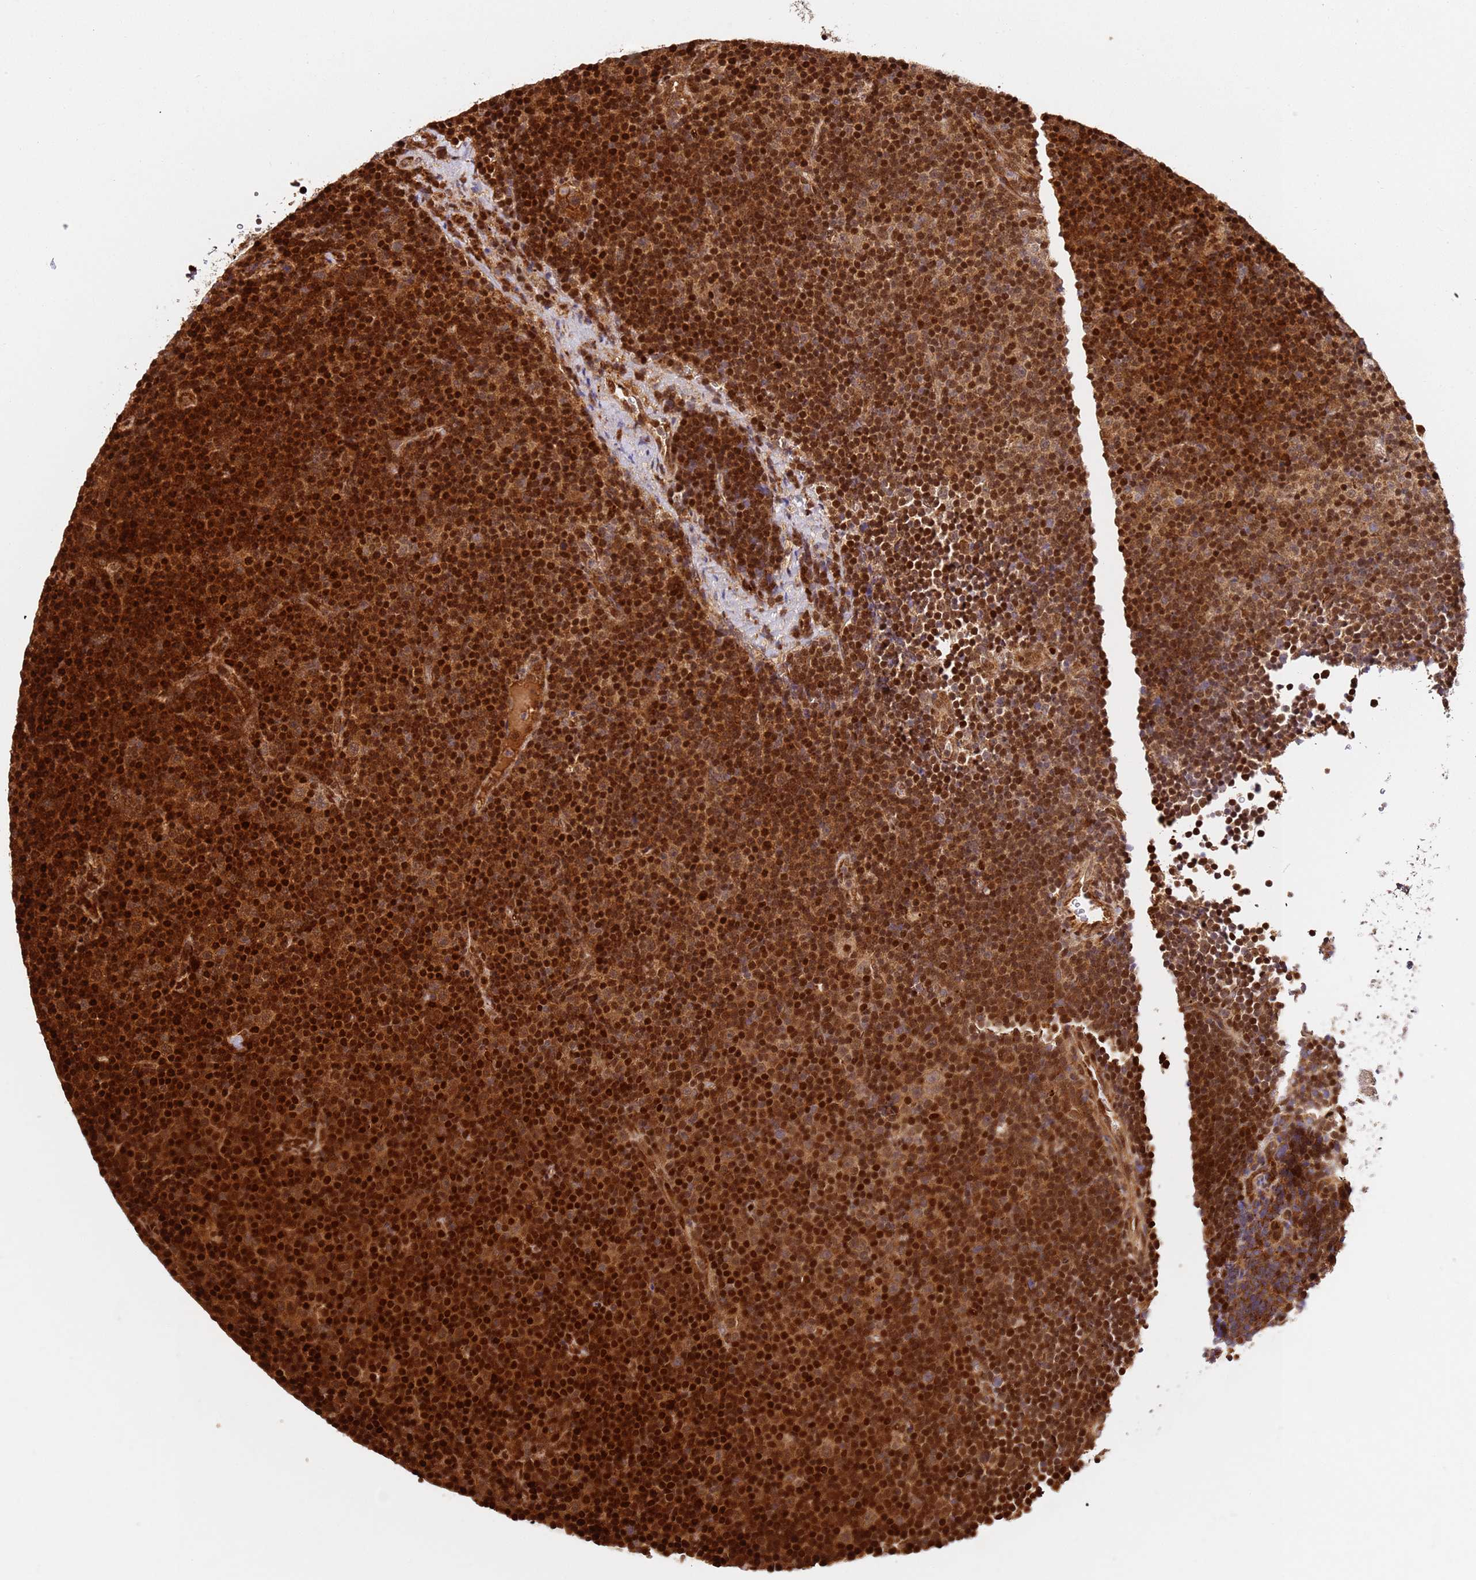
{"staining": {"intensity": "strong", "quantity": ">75%", "location": "cytoplasmic/membranous,nuclear"}, "tissue": "lymphoma", "cell_type": "Tumor cells", "image_type": "cancer", "snomed": [{"axis": "morphology", "description": "Malignant lymphoma, non-Hodgkin's type, Low grade"}, {"axis": "topography", "description": "Lymph node"}], "caption": "Immunohistochemical staining of malignant lymphoma, non-Hodgkin's type (low-grade) displays high levels of strong cytoplasmic/membranous and nuclear protein positivity in about >75% of tumor cells. (DAB (3,3'-diaminobenzidine) = brown stain, brightfield microscopy at high magnification).", "gene": "SMOX", "patient": {"sex": "female", "age": 67}}